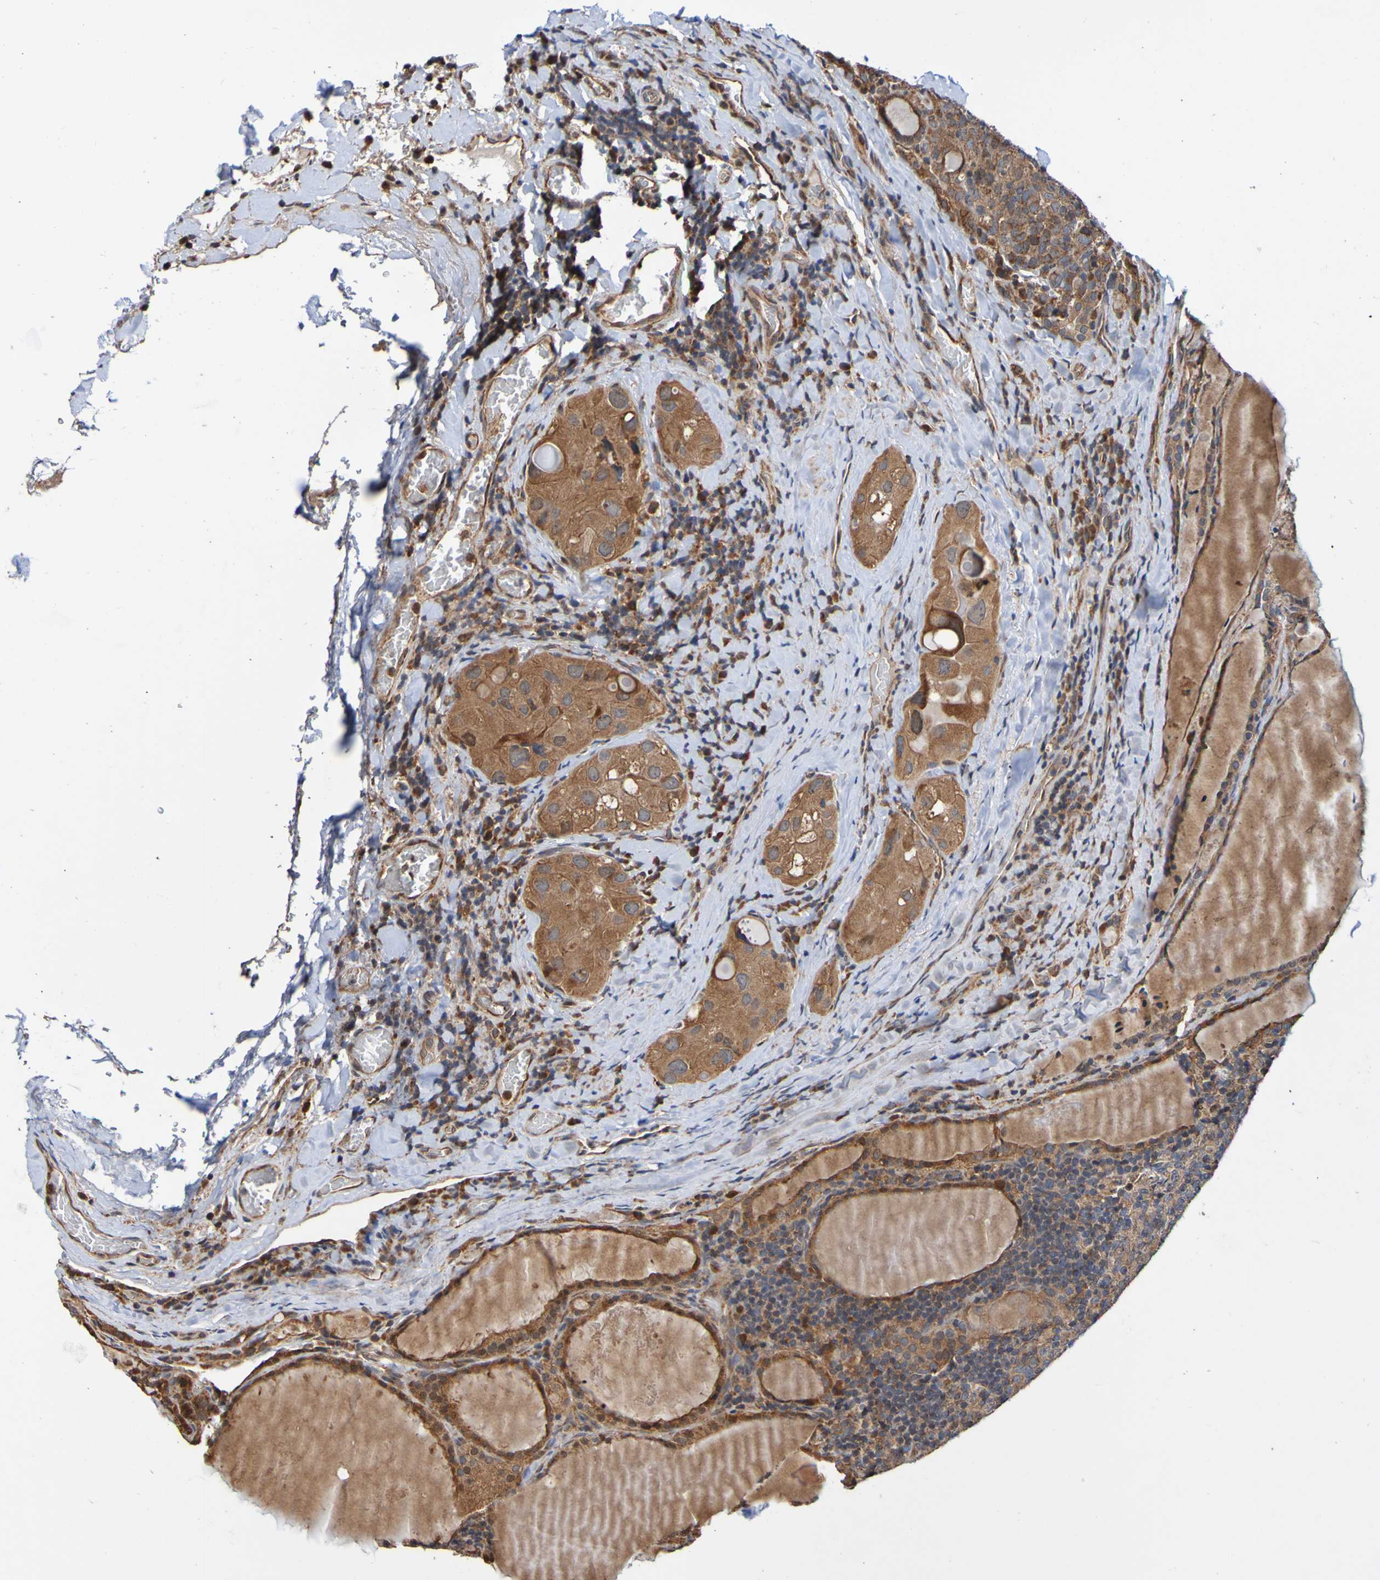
{"staining": {"intensity": "moderate", "quantity": ">75%", "location": "cytoplasmic/membranous"}, "tissue": "thyroid cancer", "cell_type": "Tumor cells", "image_type": "cancer", "snomed": [{"axis": "morphology", "description": "Papillary adenocarcinoma, NOS"}, {"axis": "topography", "description": "Thyroid gland"}], "caption": "Thyroid cancer stained with DAB (3,3'-diaminobenzidine) immunohistochemistry (IHC) displays medium levels of moderate cytoplasmic/membranous positivity in approximately >75% of tumor cells. The staining was performed using DAB (3,3'-diaminobenzidine), with brown indicating positive protein expression. Nuclei are stained blue with hematoxylin.", "gene": "AXIN1", "patient": {"sex": "female", "age": 42}}